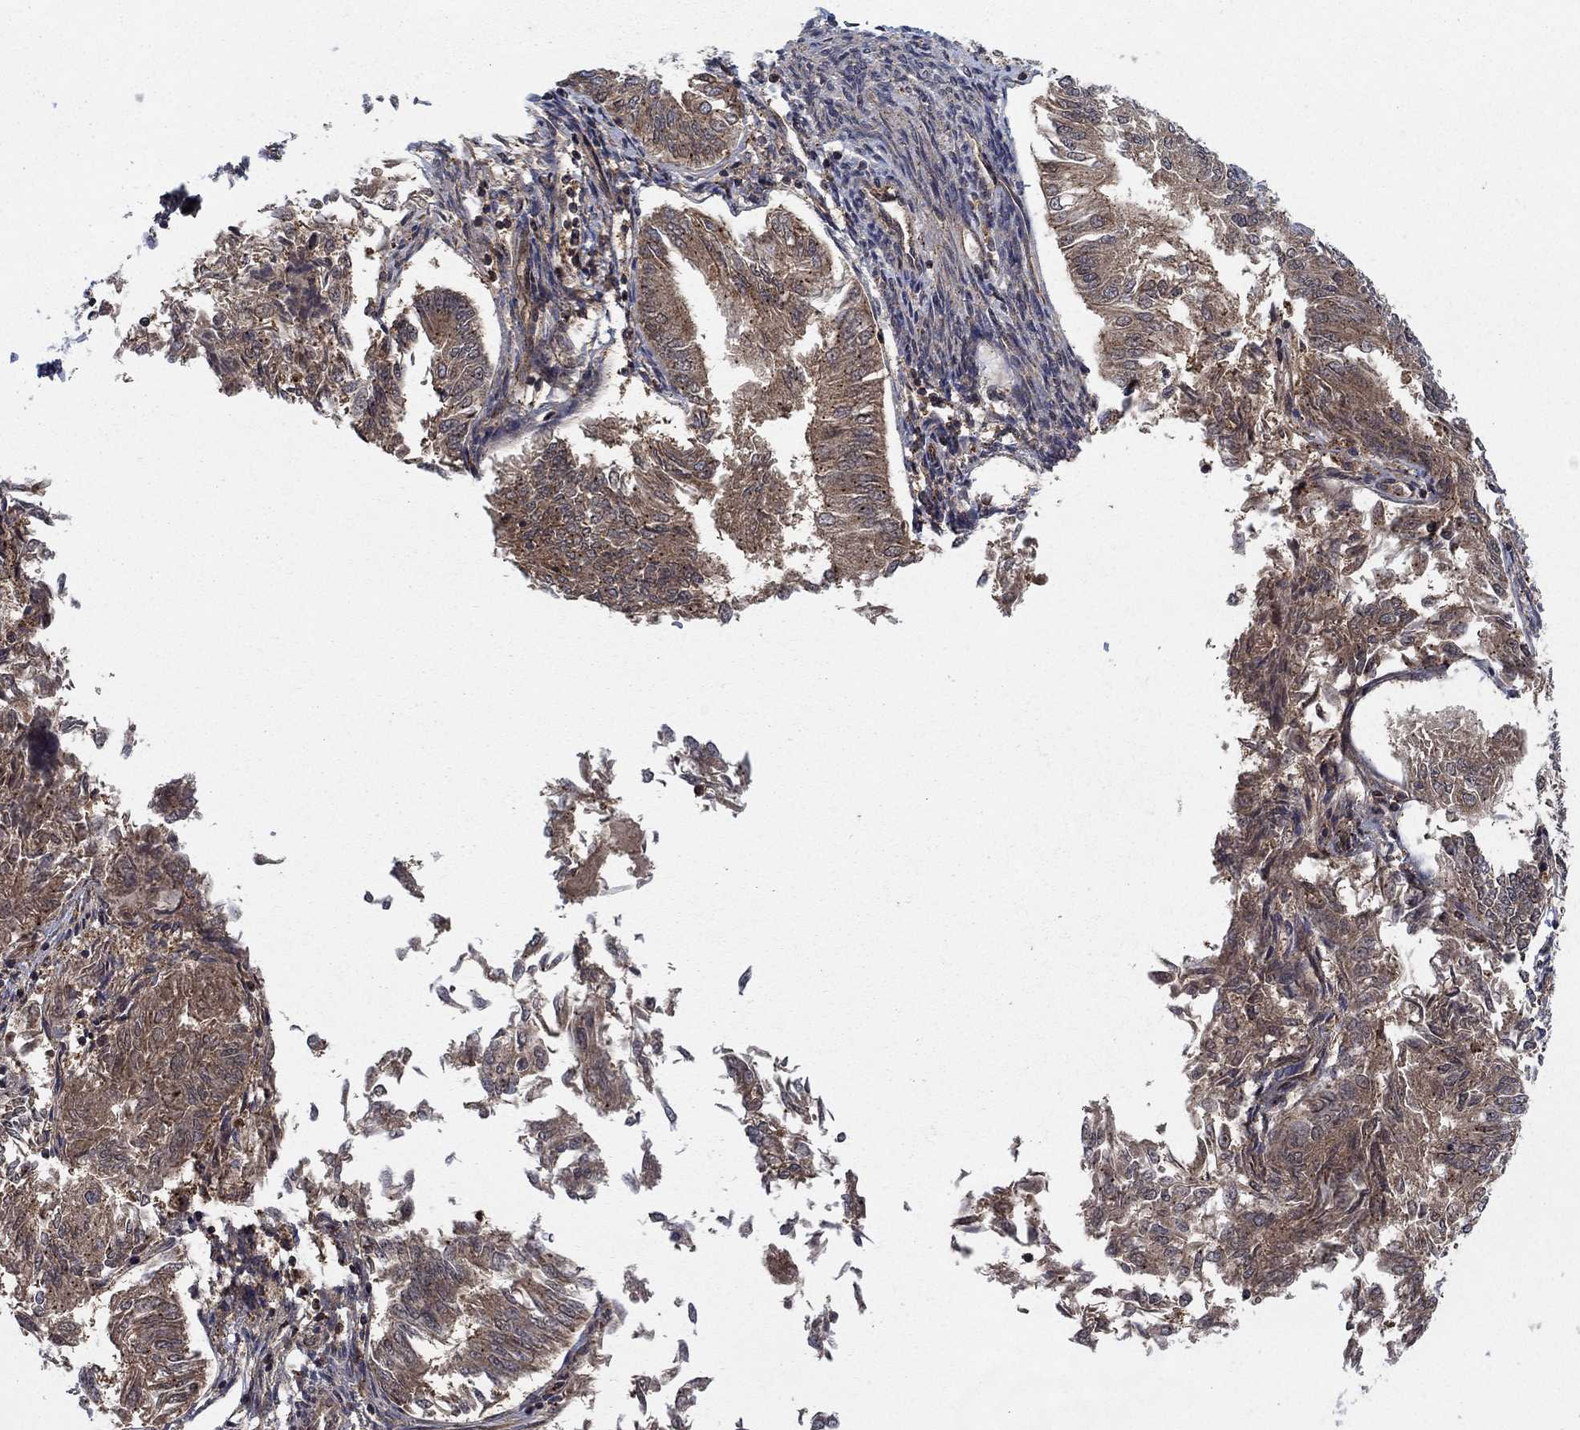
{"staining": {"intensity": "moderate", "quantity": "25%-75%", "location": "cytoplasmic/membranous"}, "tissue": "endometrial cancer", "cell_type": "Tumor cells", "image_type": "cancer", "snomed": [{"axis": "morphology", "description": "Adenocarcinoma, NOS"}, {"axis": "topography", "description": "Endometrium"}], "caption": "Endometrial cancer stained with a brown dye displays moderate cytoplasmic/membranous positive expression in approximately 25%-75% of tumor cells.", "gene": "IFI35", "patient": {"sex": "female", "age": 58}}